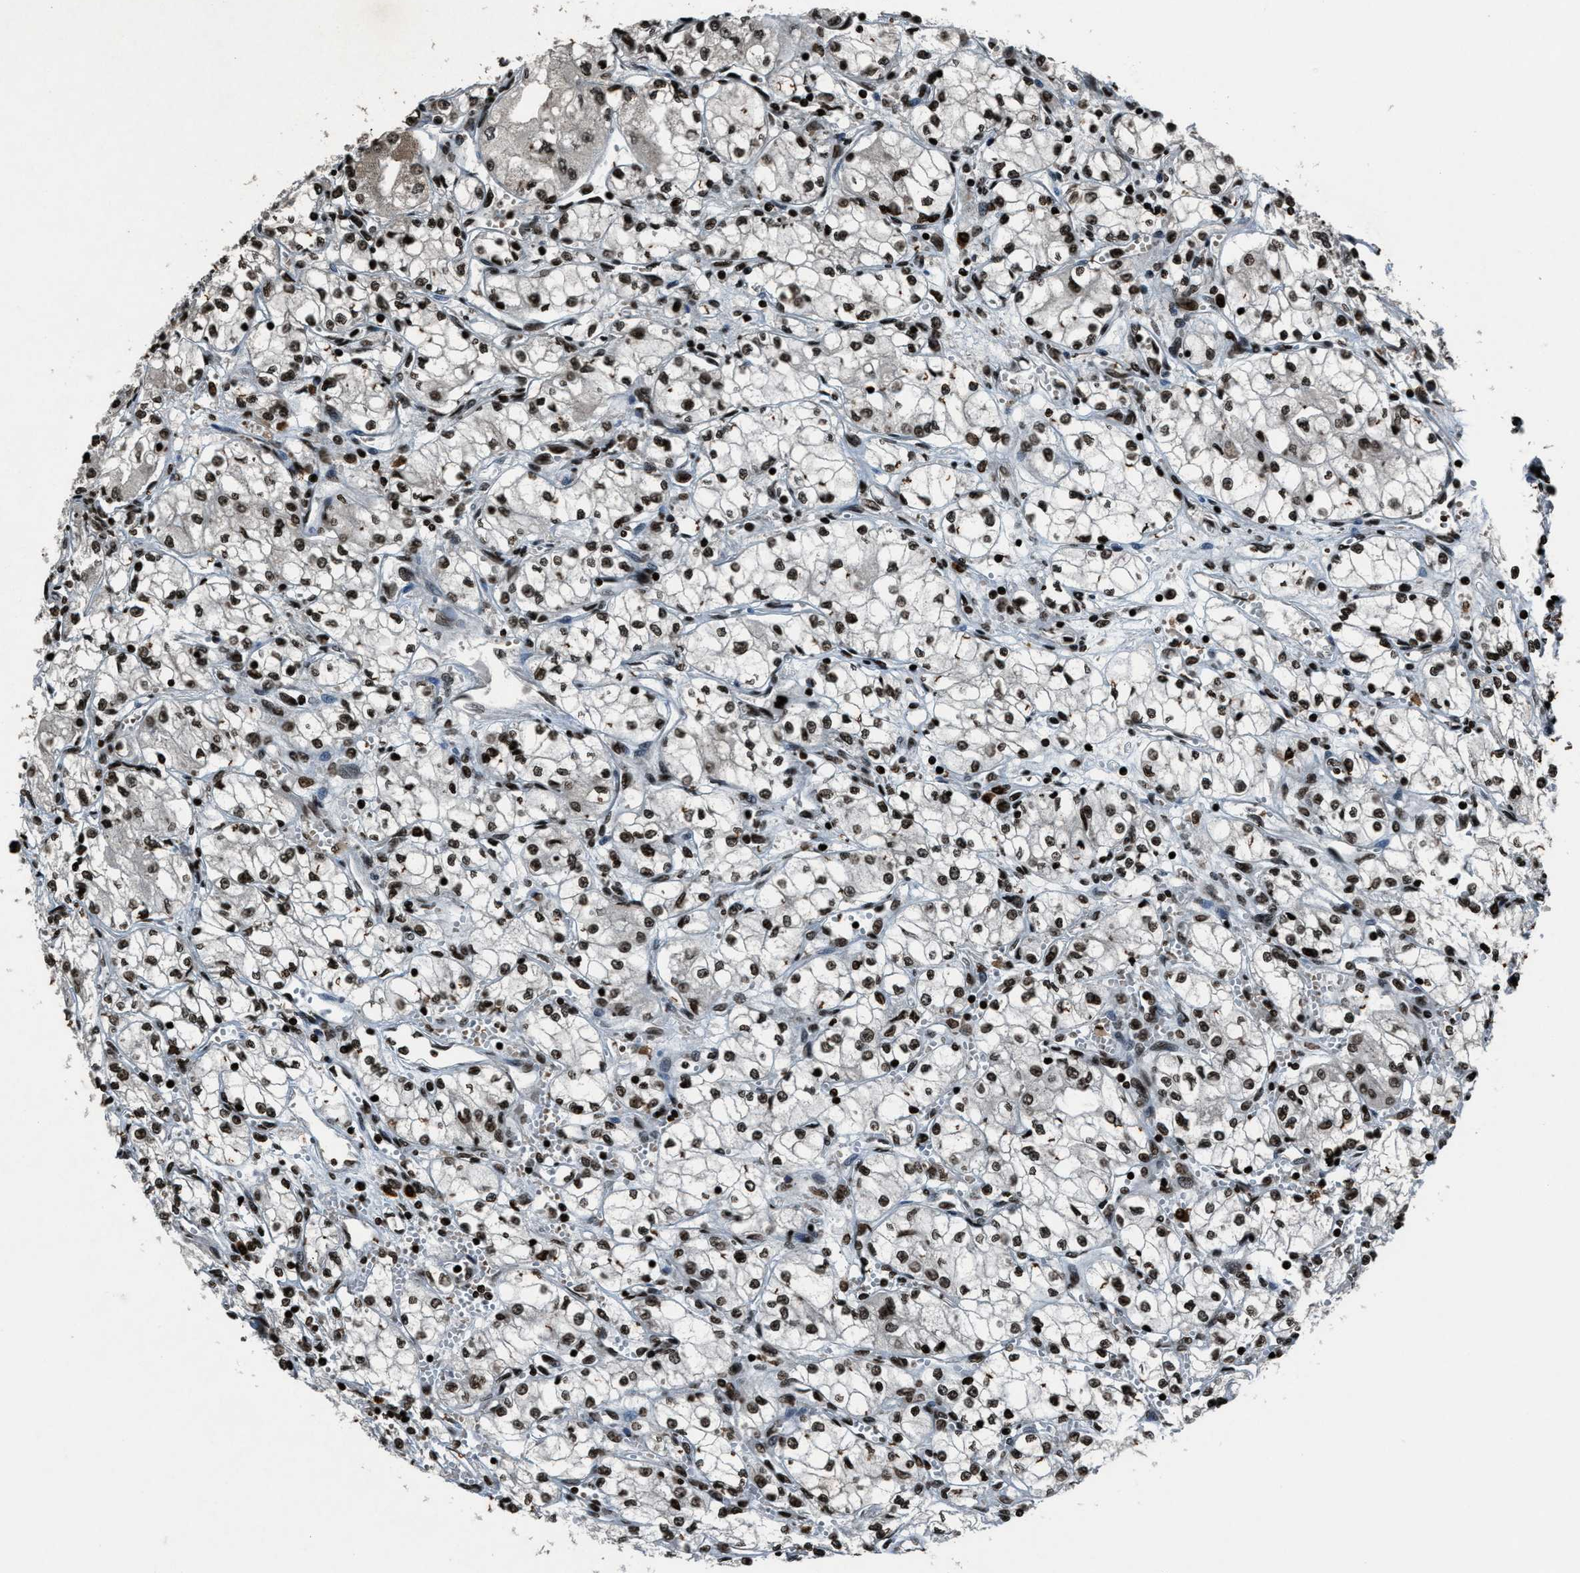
{"staining": {"intensity": "moderate", "quantity": ">75%", "location": "nuclear"}, "tissue": "renal cancer", "cell_type": "Tumor cells", "image_type": "cancer", "snomed": [{"axis": "morphology", "description": "Normal tissue, NOS"}, {"axis": "morphology", "description": "Adenocarcinoma, NOS"}, {"axis": "topography", "description": "Kidney"}], "caption": "Immunohistochemistry (IHC) (DAB (3,3'-diaminobenzidine)) staining of renal adenocarcinoma shows moderate nuclear protein expression in about >75% of tumor cells. (Stains: DAB in brown, nuclei in blue, Microscopy: brightfield microscopy at high magnification).", "gene": "H4C1", "patient": {"sex": "male", "age": 59}}